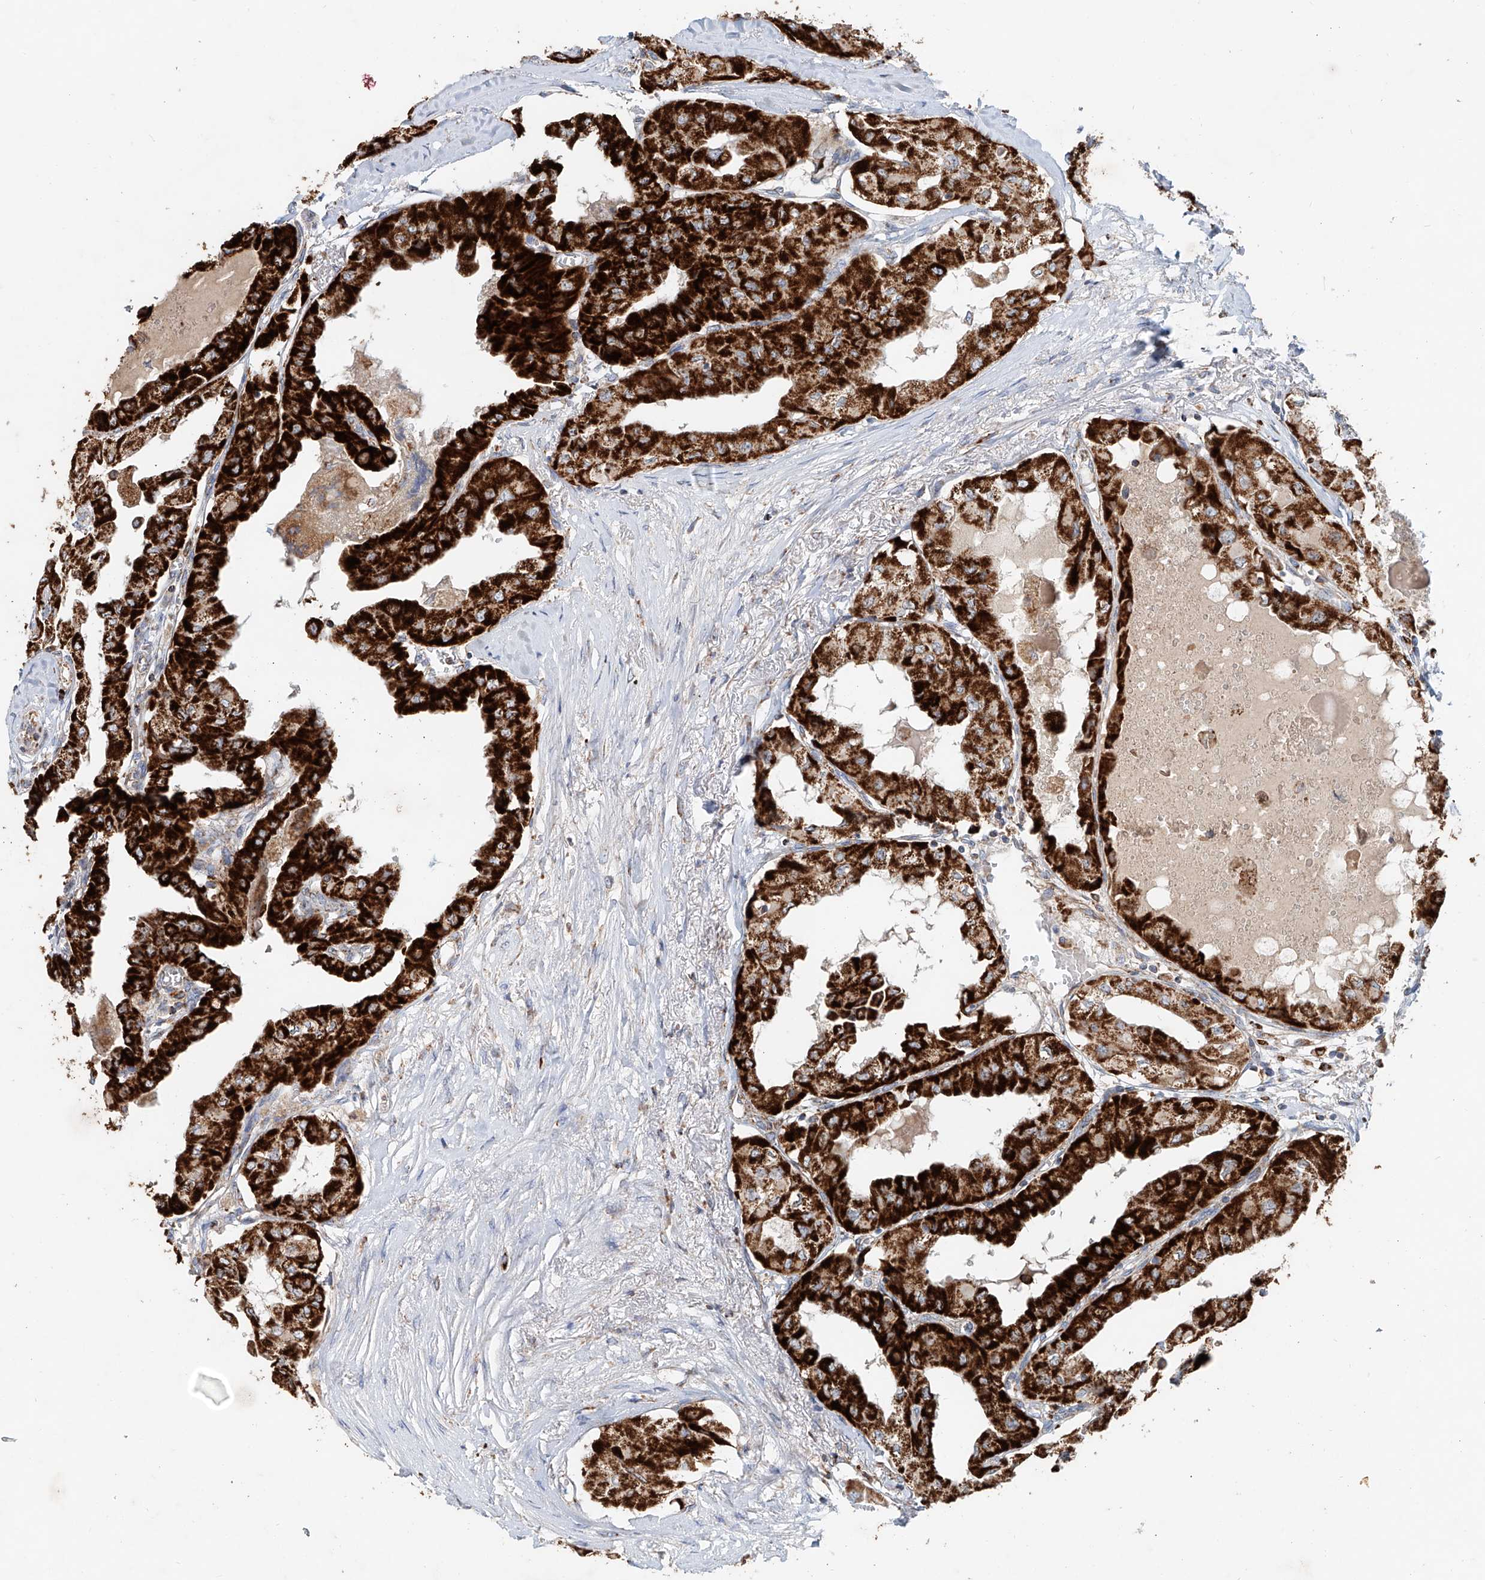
{"staining": {"intensity": "strong", "quantity": ">75%", "location": "cytoplasmic/membranous"}, "tissue": "thyroid cancer", "cell_type": "Tumor cells", "image_type": "cancer", "snomed": [{"axis": "morphology", "description": "Papillary adenocarcinoma, NOS"}, {"axis": "topography", "description": "Thyroid gland"}], "caption": "This is a photomicrograph of IHC staining of thyroid papillary adenocarcinoma, which shows strong expression in the cytoplasmic/membranous of tumor cells.", "gene": "CARD10", "patient": {"sex": "female", "age": 59}}